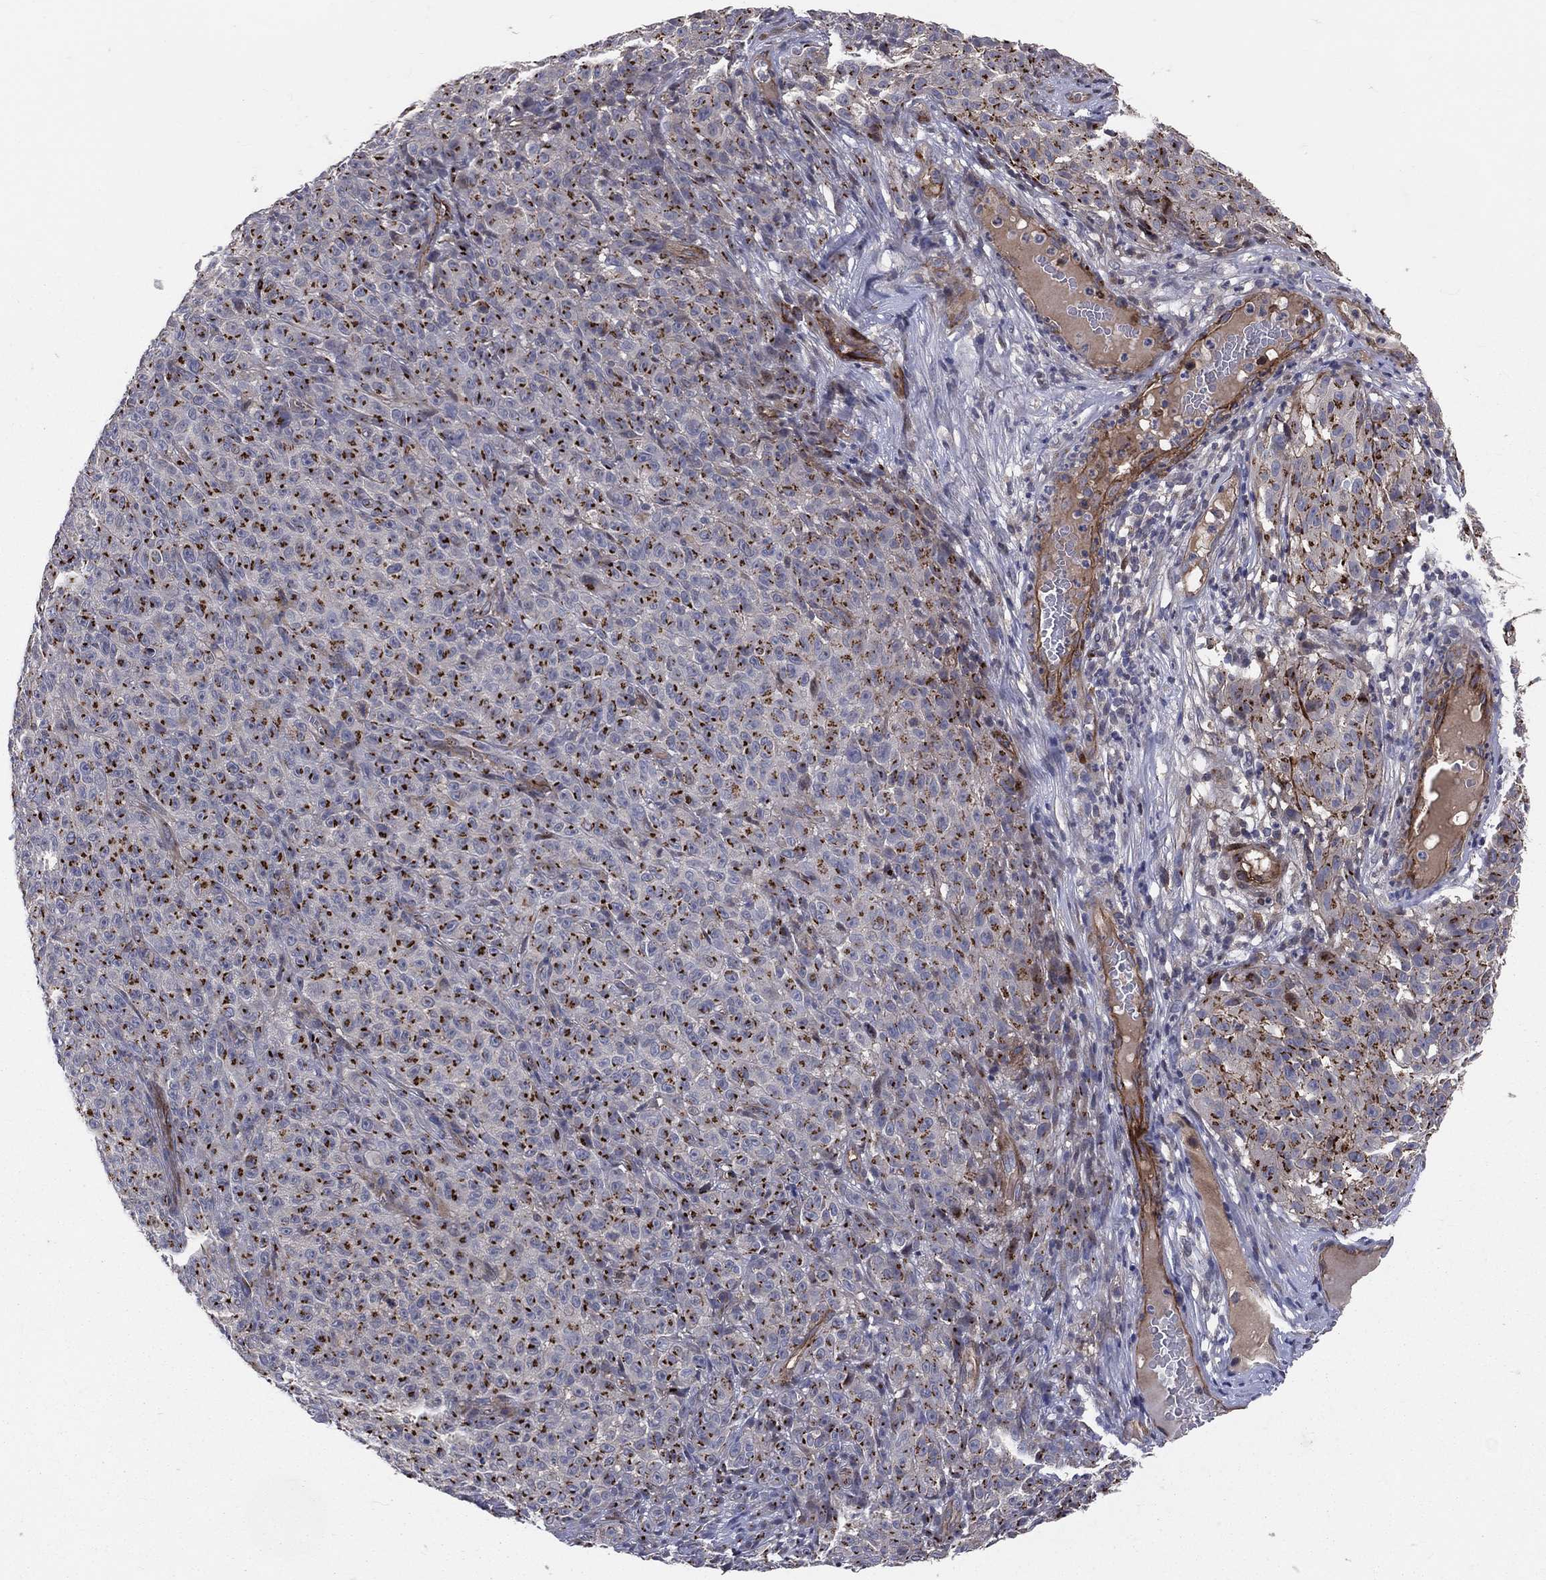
{"staining": {"intensity": "strong", "quantity": ">75%", "location": "cytoplasmic/membranous"}, "tissue": "melanoma", "cell_type": "Tumor cells", "image_type": "cancer", "snomed": [{"axis": "morphology", "description": "Malignant melanoma, NOS"}, {"axis": "topography", "description": "Skin"}], "caption": "Brown immunohistochemical staining in human melanoma exhibits strong cytoplasmic/membranous positivity in about >75% of tumor cells. The staining was performed using DAB (3,3'-diaminobenzidine) to visualize the protein expression in brown, while the nuclei were stained in blue with hematoxylin (Magnification: 20x).", "gene": "ENTPD1", "patient": {"sex": "female", "age": 82}}